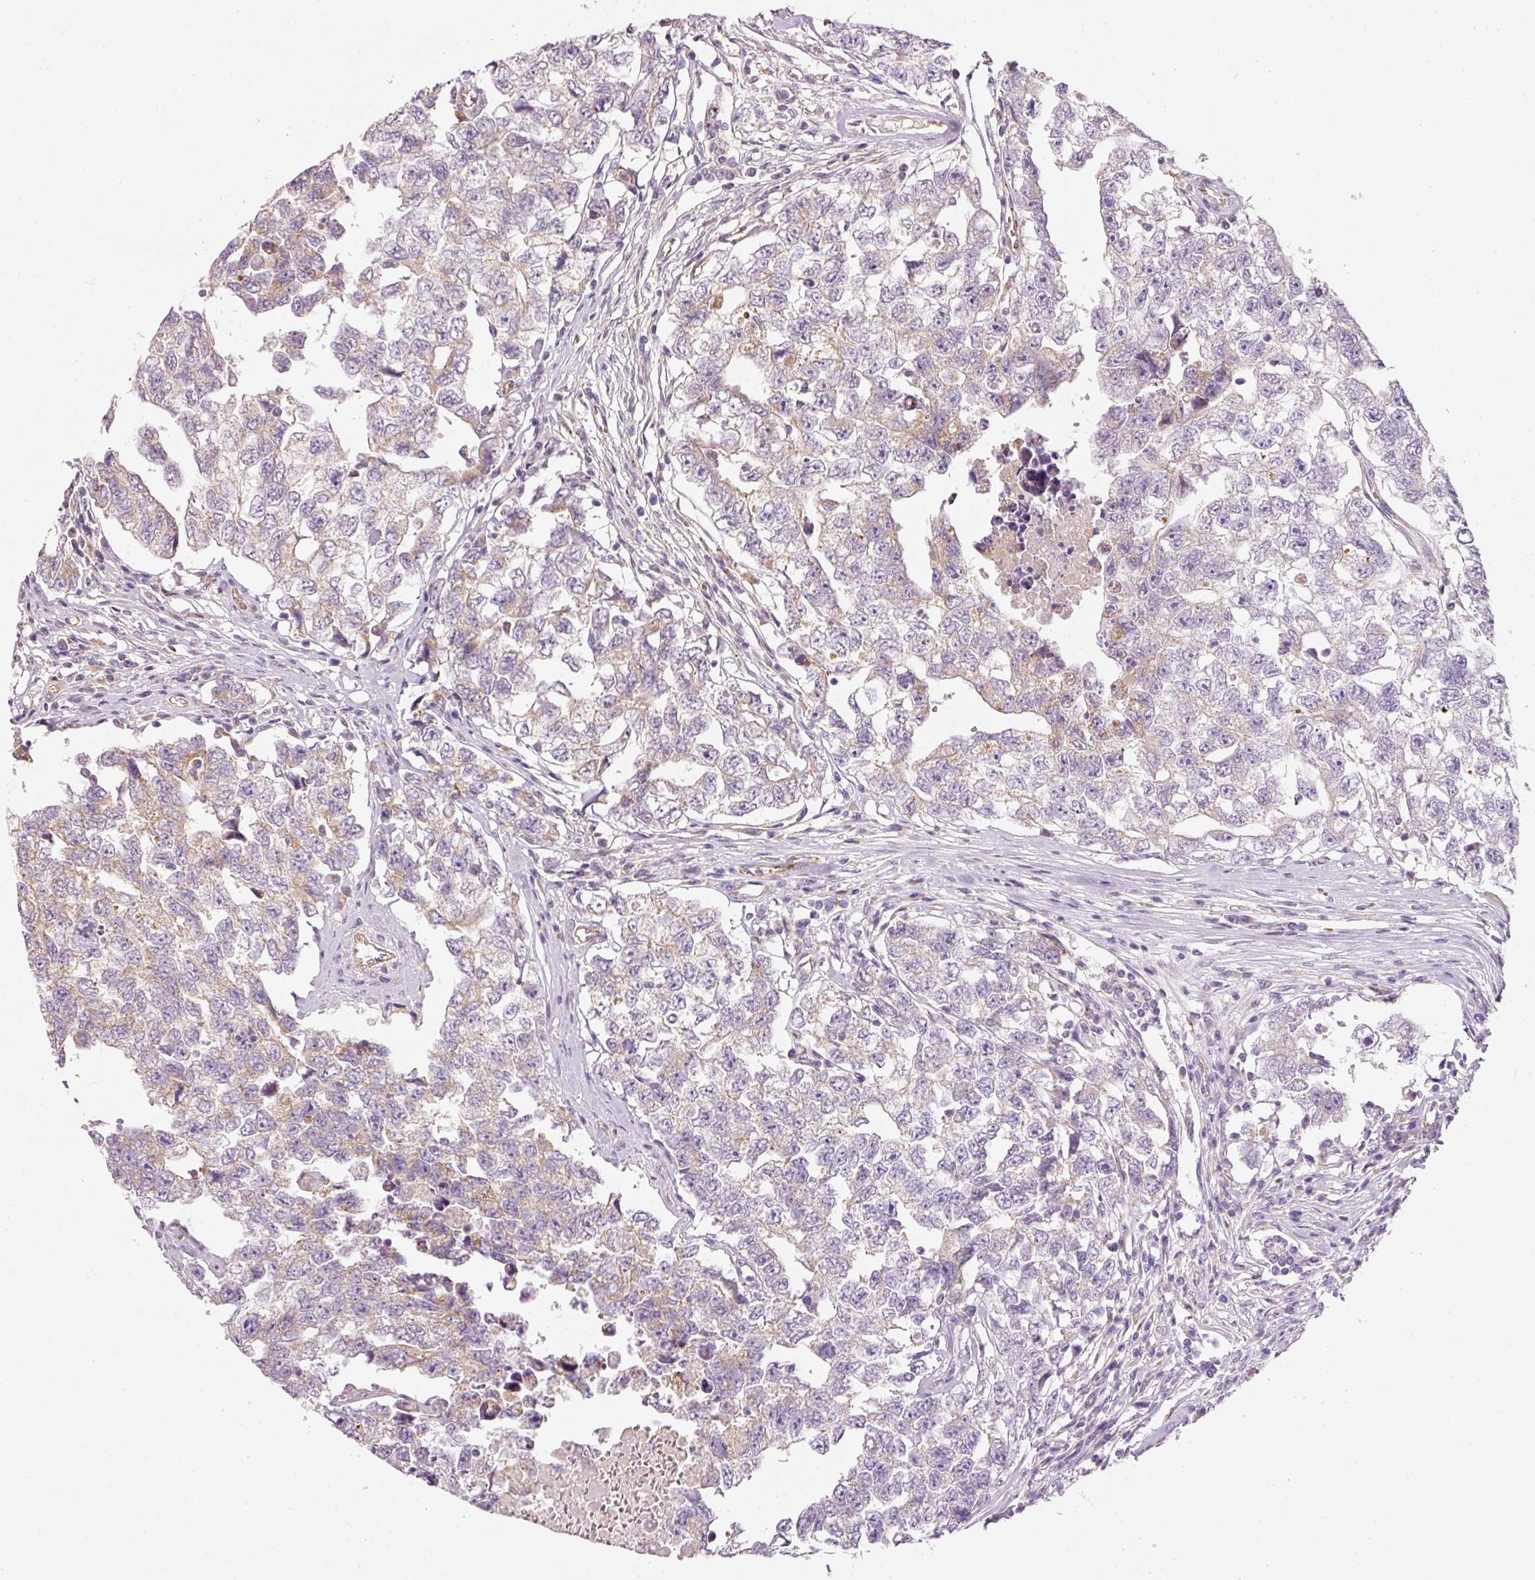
{"staining": {"intensity": "weak", "quantity": "<25%", "location": "cytoplasmic/membranous"}, "tissue": "testis cancer", "cell_type": "Tumor cells", "image_type": "cancer", "snomed": [{"axis": "morphology", "description": "Carcinoma, Embryonal, NOS"}, {"axis": "topography", "description": "Testis"}], "caption": "This is an IHC image of human testis cancer. There is no positivity in tumor cells.", "gene": "MTHFD1L", "patient": {"sex": "male", "age": 22}}